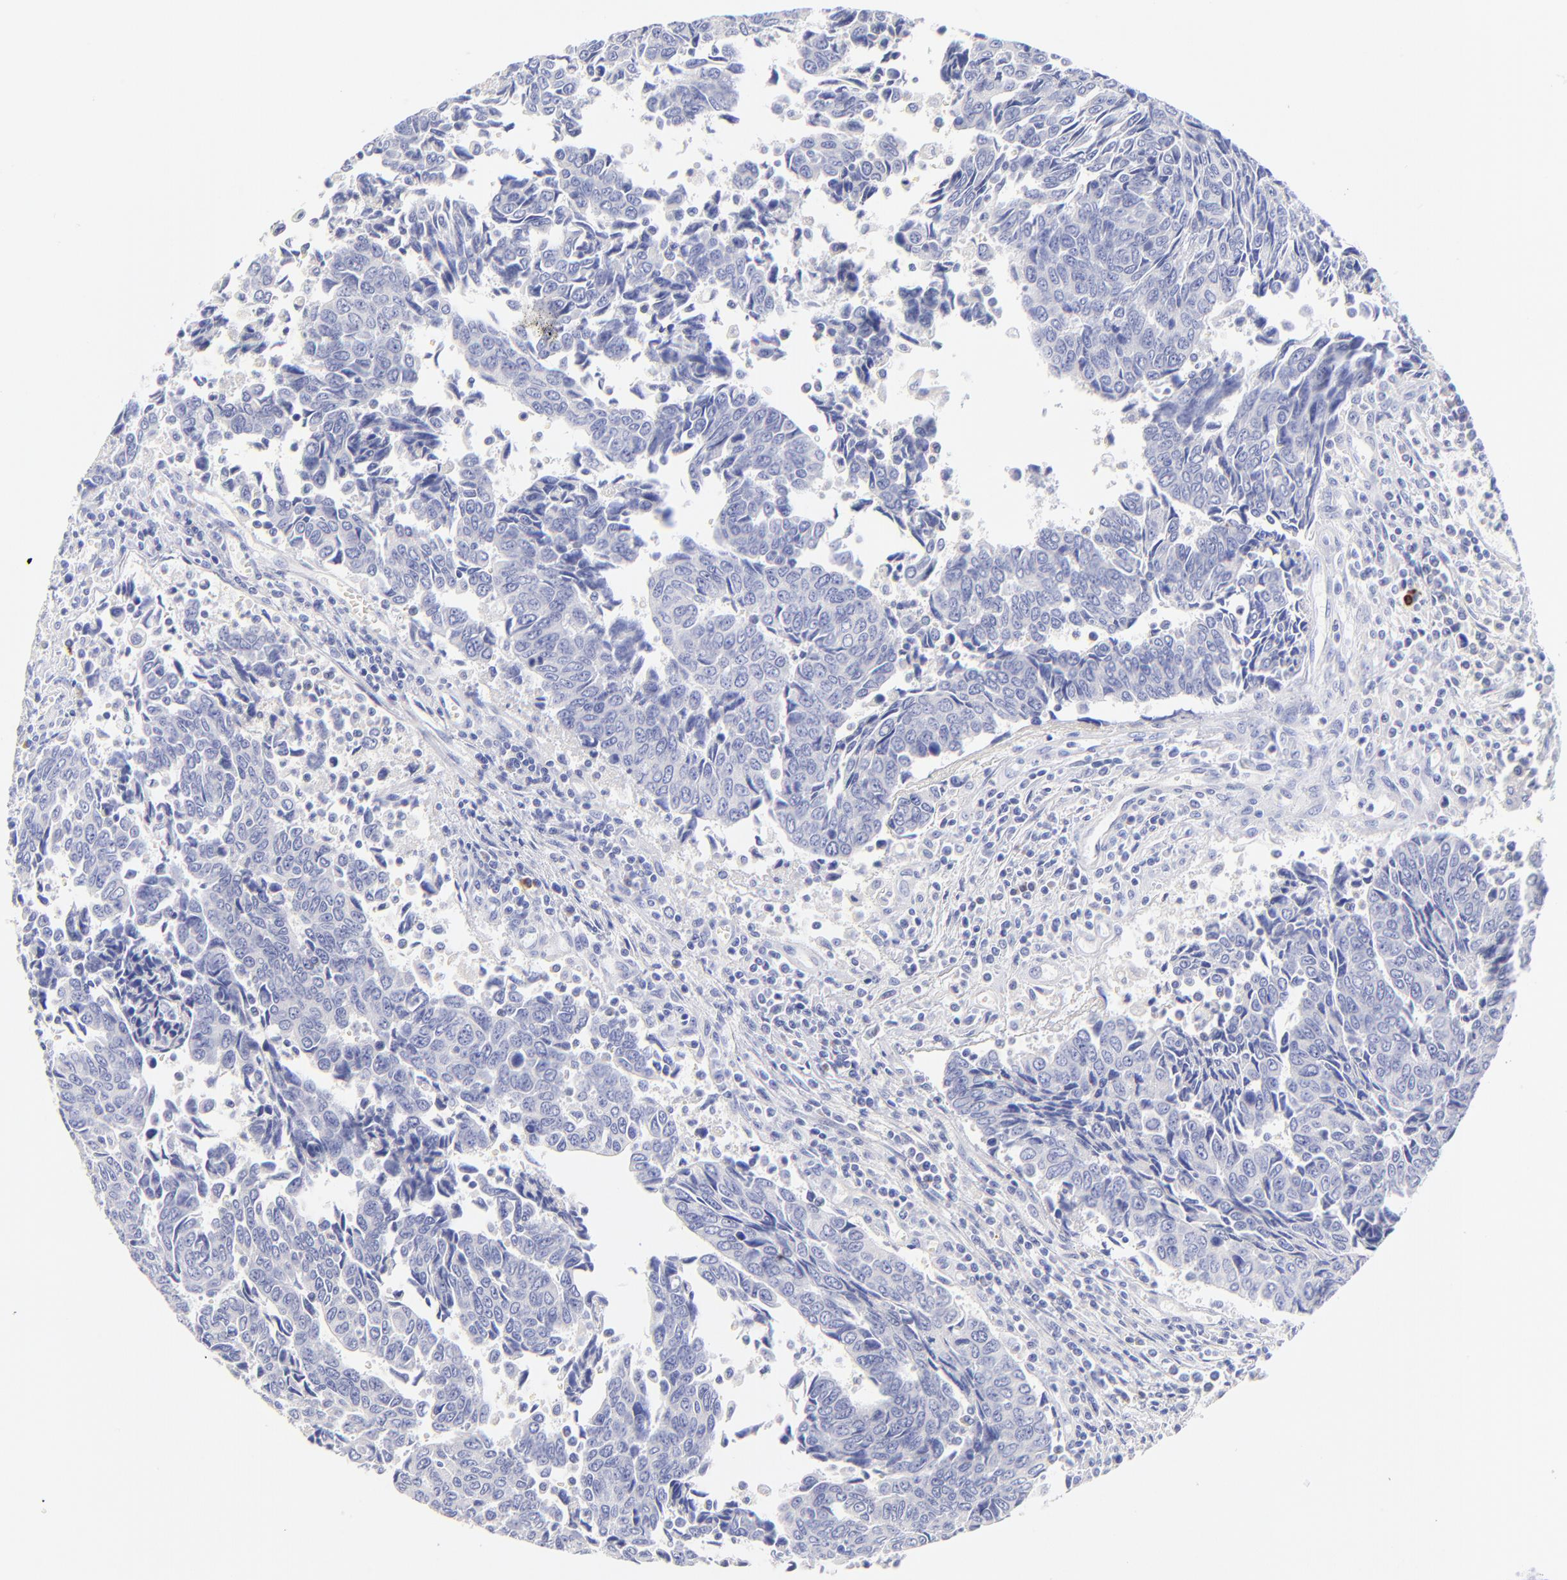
{"staining": {"intensity": "negative", "quantity": "none", "location": "none"}, "tissue": "urothelial cancer", "cell_type": "Tumor cells", "image_type": "cancer", "snomed": [{"axis": "morphology", "description": "Urothelial carcinoma, High grade"}, {"axis": "topography", "description": "Urinary bladder"}], "caption": "This is a photomicrograph of IHC staining of urothelial carcinoma (high-grade), which shows no staining in tumor cells.", "gene": "ASB9", "patient": {"sex": "male", "age": 86}}